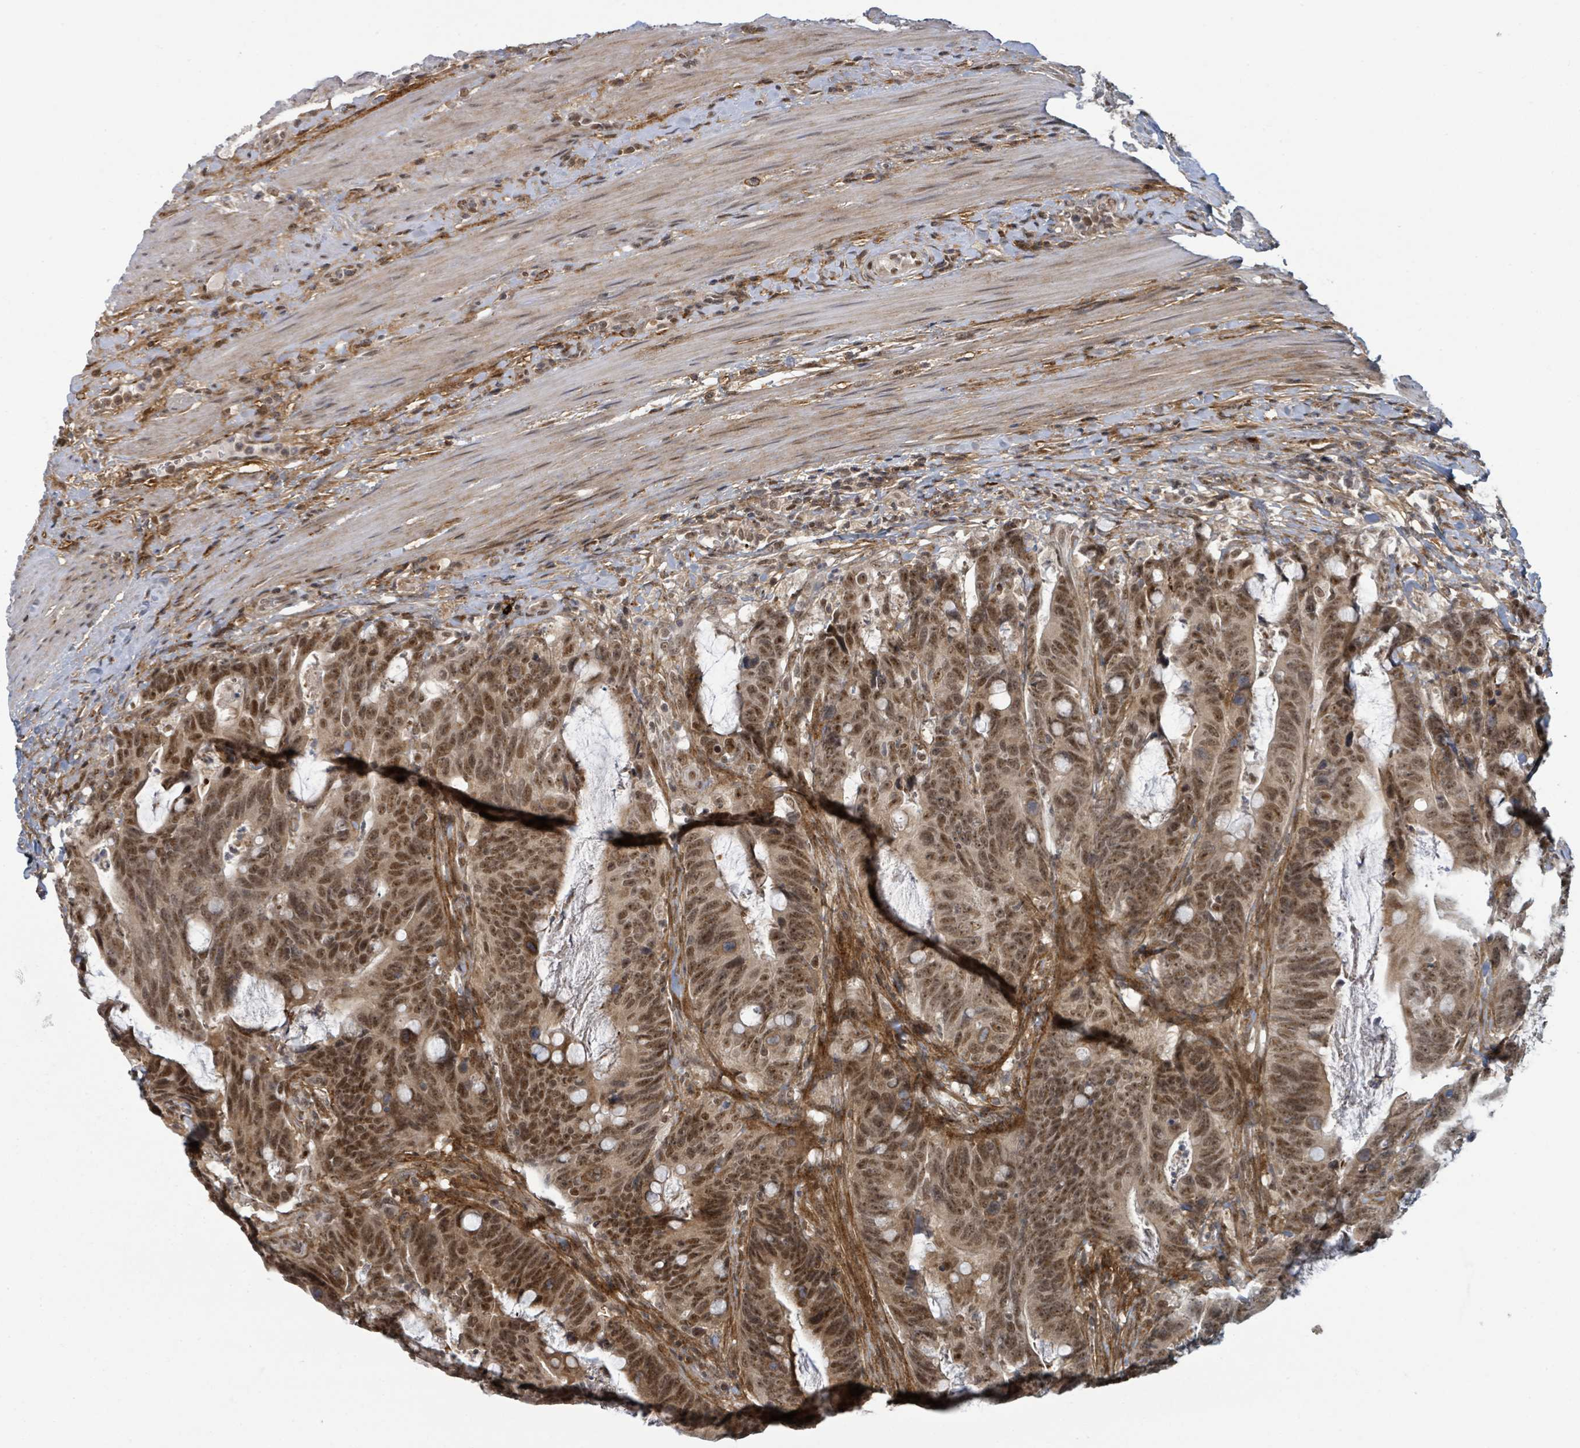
{"staining": {"intensity": "strong", "quantity": ">75%", "location": "nuclear"}, "tissue": "colorectal cancer", "cell_type": "Tumor cells", "image_type": "cancer", "snomed": [{"axis": "morphology", "description": "Adenocarcinoma, NOS"}, {"axis": "topography", "description": "Colon"}], "caption": "Human colorectal cancer (adenocarcinoma) stained with a protein marker displays strong staining in tumor cells.", "gene": "GTF3C1", "patient": {"sex": "female", "age": 82}}